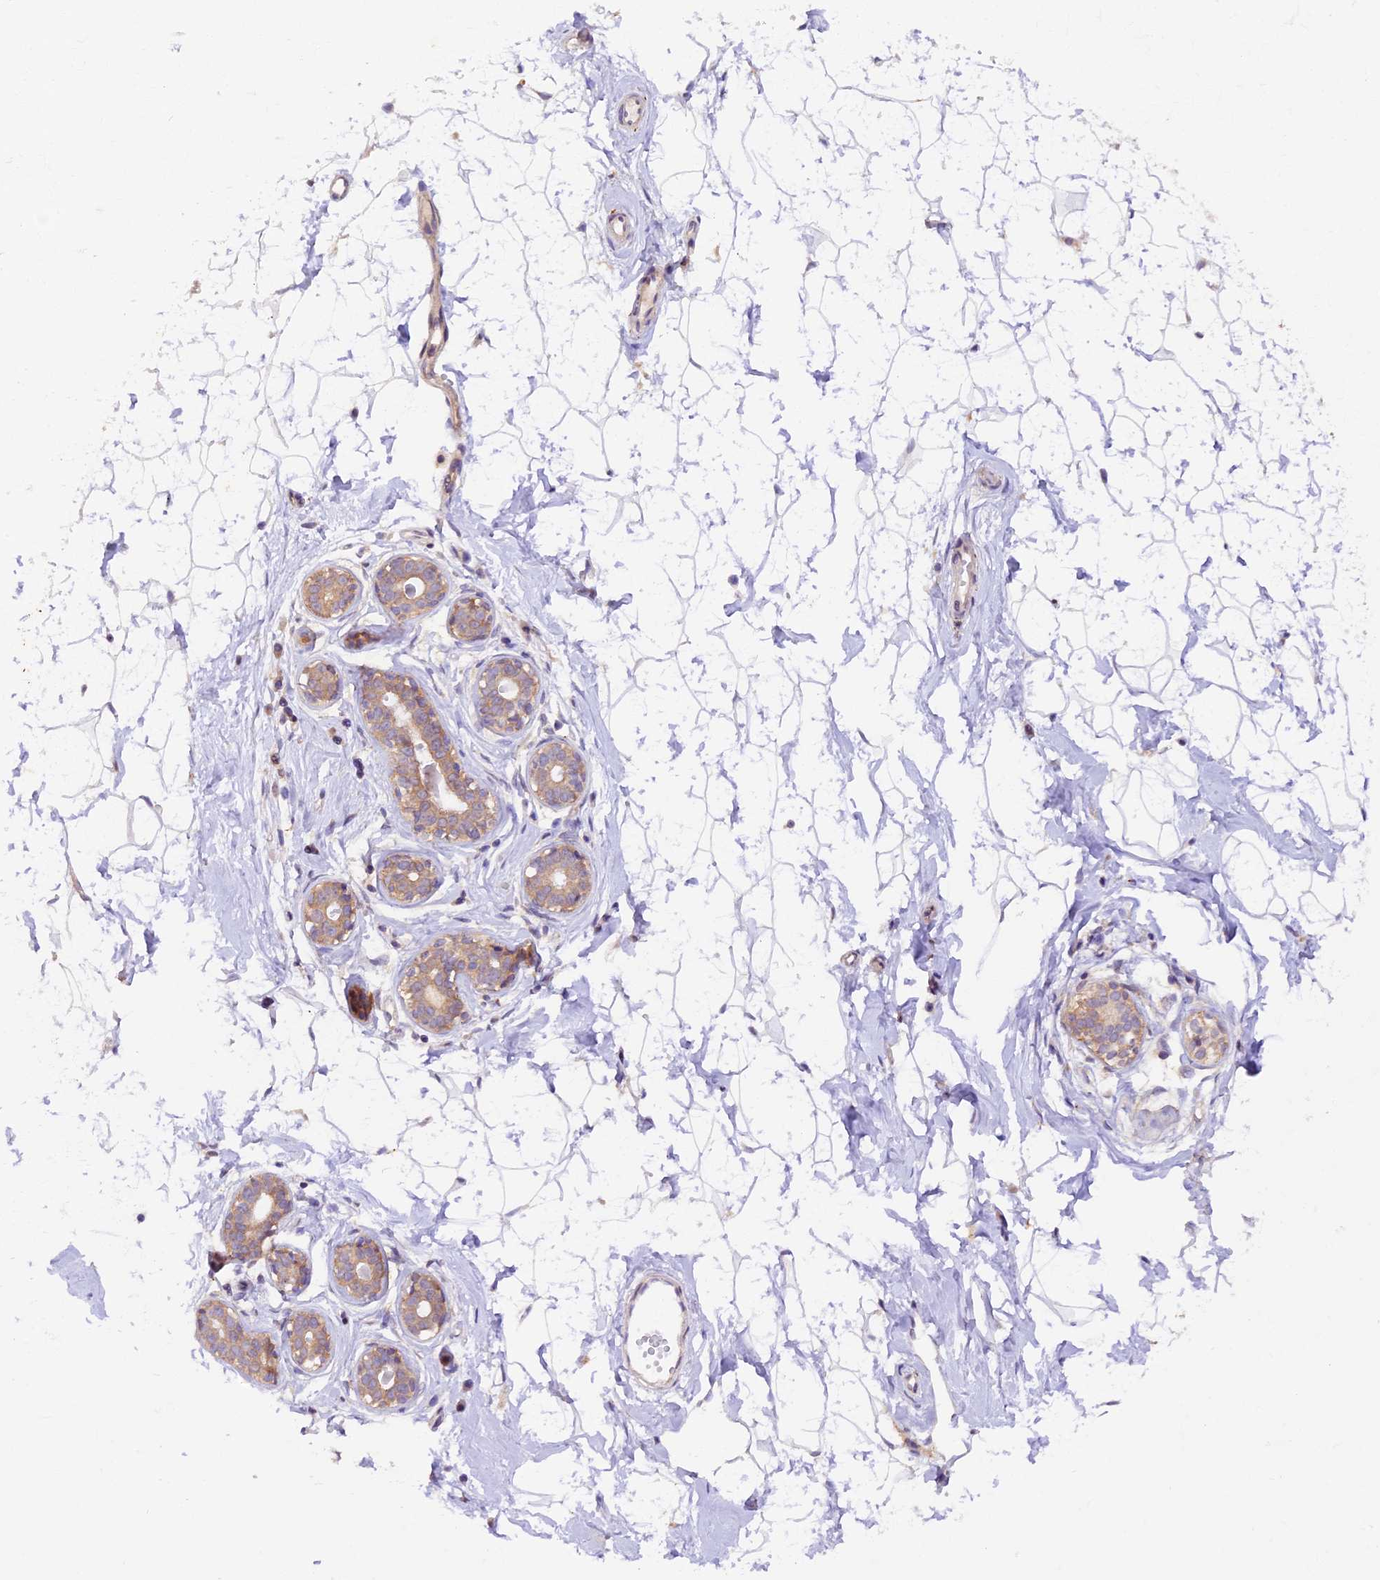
{"staining": {"intensity": "negative", "quantity": "none", "location": "none"}, "tissue": "breast", "cell_type": "Adipocytes", "image_type": "normal", "snomed": [{"axis": "morphology", "description": "Normal tissue, NOS"}, {"axis": "morphology", "description": "Adenoma, NOS"}, {"axis": "topography", "description": "Breast"}], "caption": "Immunohistochemical staining of unremarkable breast reveals no significant positivity in adipocytes.", "gene": "NCK2", "patient": {"sex": "female", "age": 23}}